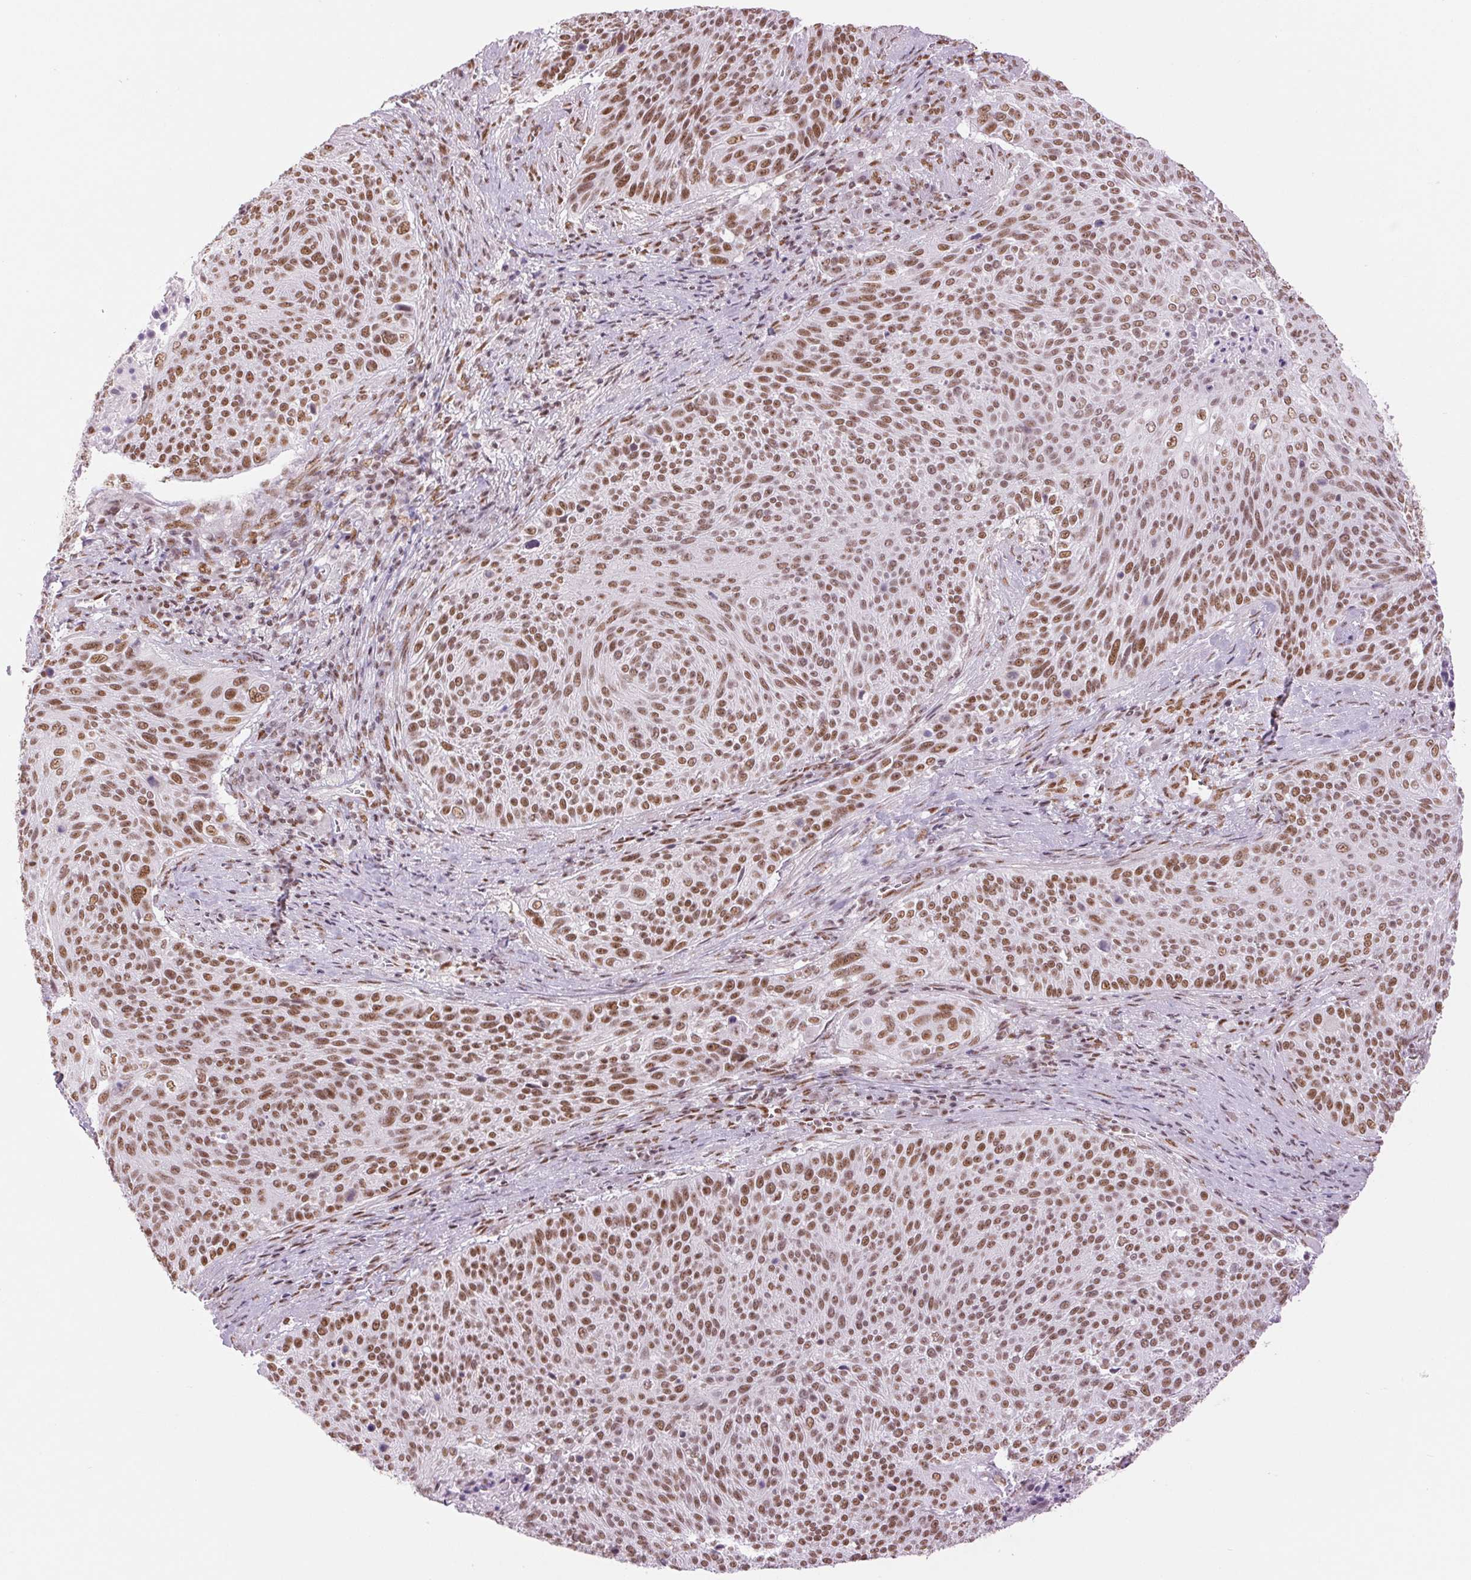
{"staining": {"intensity": "moderate", "quantity": ">75%", "location": "nuclear"}, "tissue": "cervical cancer", "cell_type": "Tumor cells", "image_type": "cancer", "snomed": [{"axis": "morphology", "description": "Squamous cell carcinoma, NOS"}, {"axis": "topography", "description": "Cervix"}], "caption": "Immunohistochemical staining of squamous cell carcinoma (cervical) exhibits medium levels of moderate nuclear protein positivity in approximately >75% of tumor cells.", "gene": "ZFR2", "patient": {"sex": "female", "age": 31}}